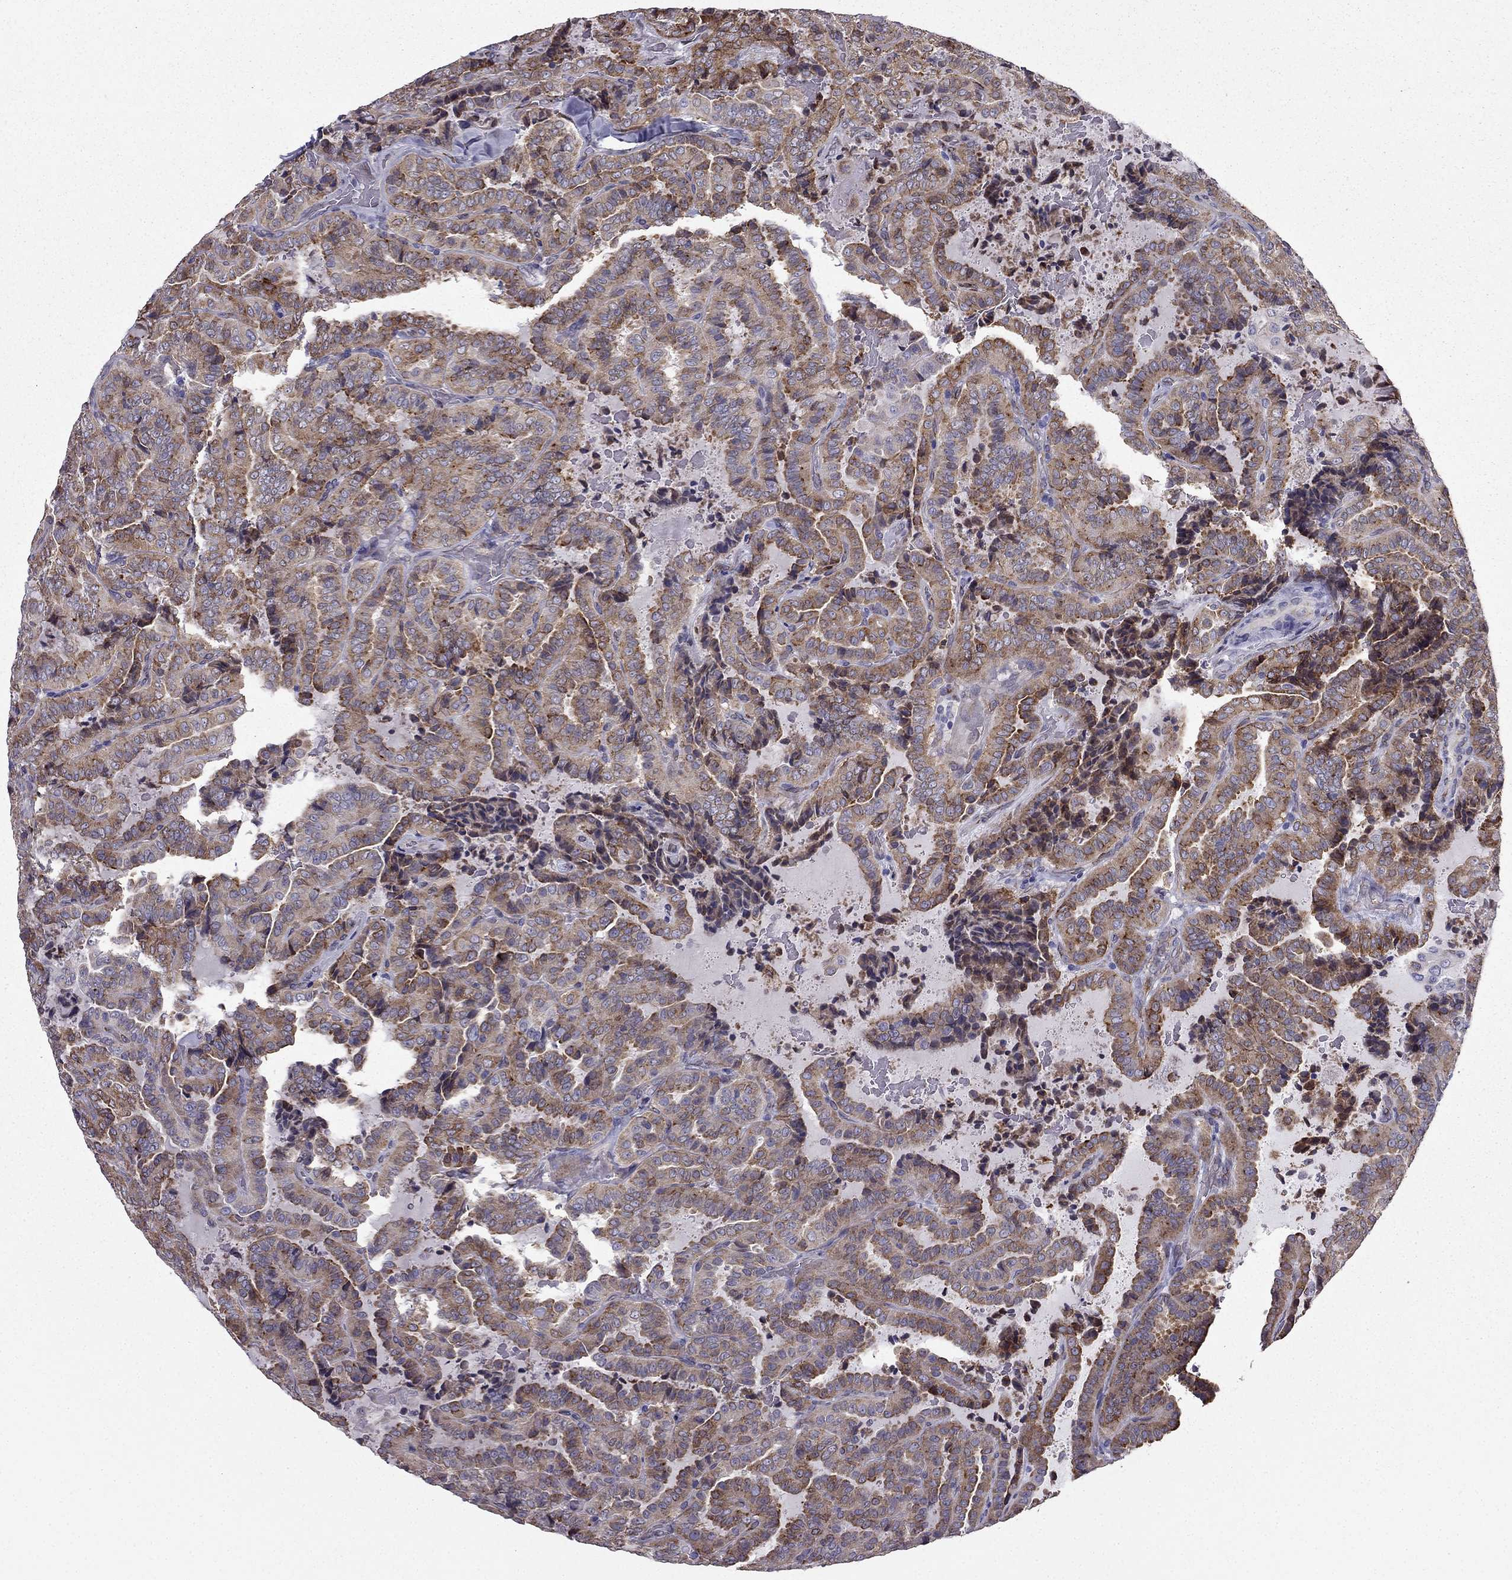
{"staining": {"intensity": "strong", "quantity": "25%-75%", "location": "cytoplasmic/membranous"}, "tissue": "thyroid cancer", "cell_type": "Tumor cells", "image_type": "cancer", "snomed": [{"axis": "morphology", "description": "Papillary adenocarcinoma, NOS"}, {"axis": "topography", "description": "Thyroid gland"}], "caption": "A brown stain labels strong cytoplasmic/membranous expression of a protein in papillary adenocarcinoma (thyroid) tumor cells.", "gene": "IKBIP", "patient": {"sex": "female", "age": 39}}